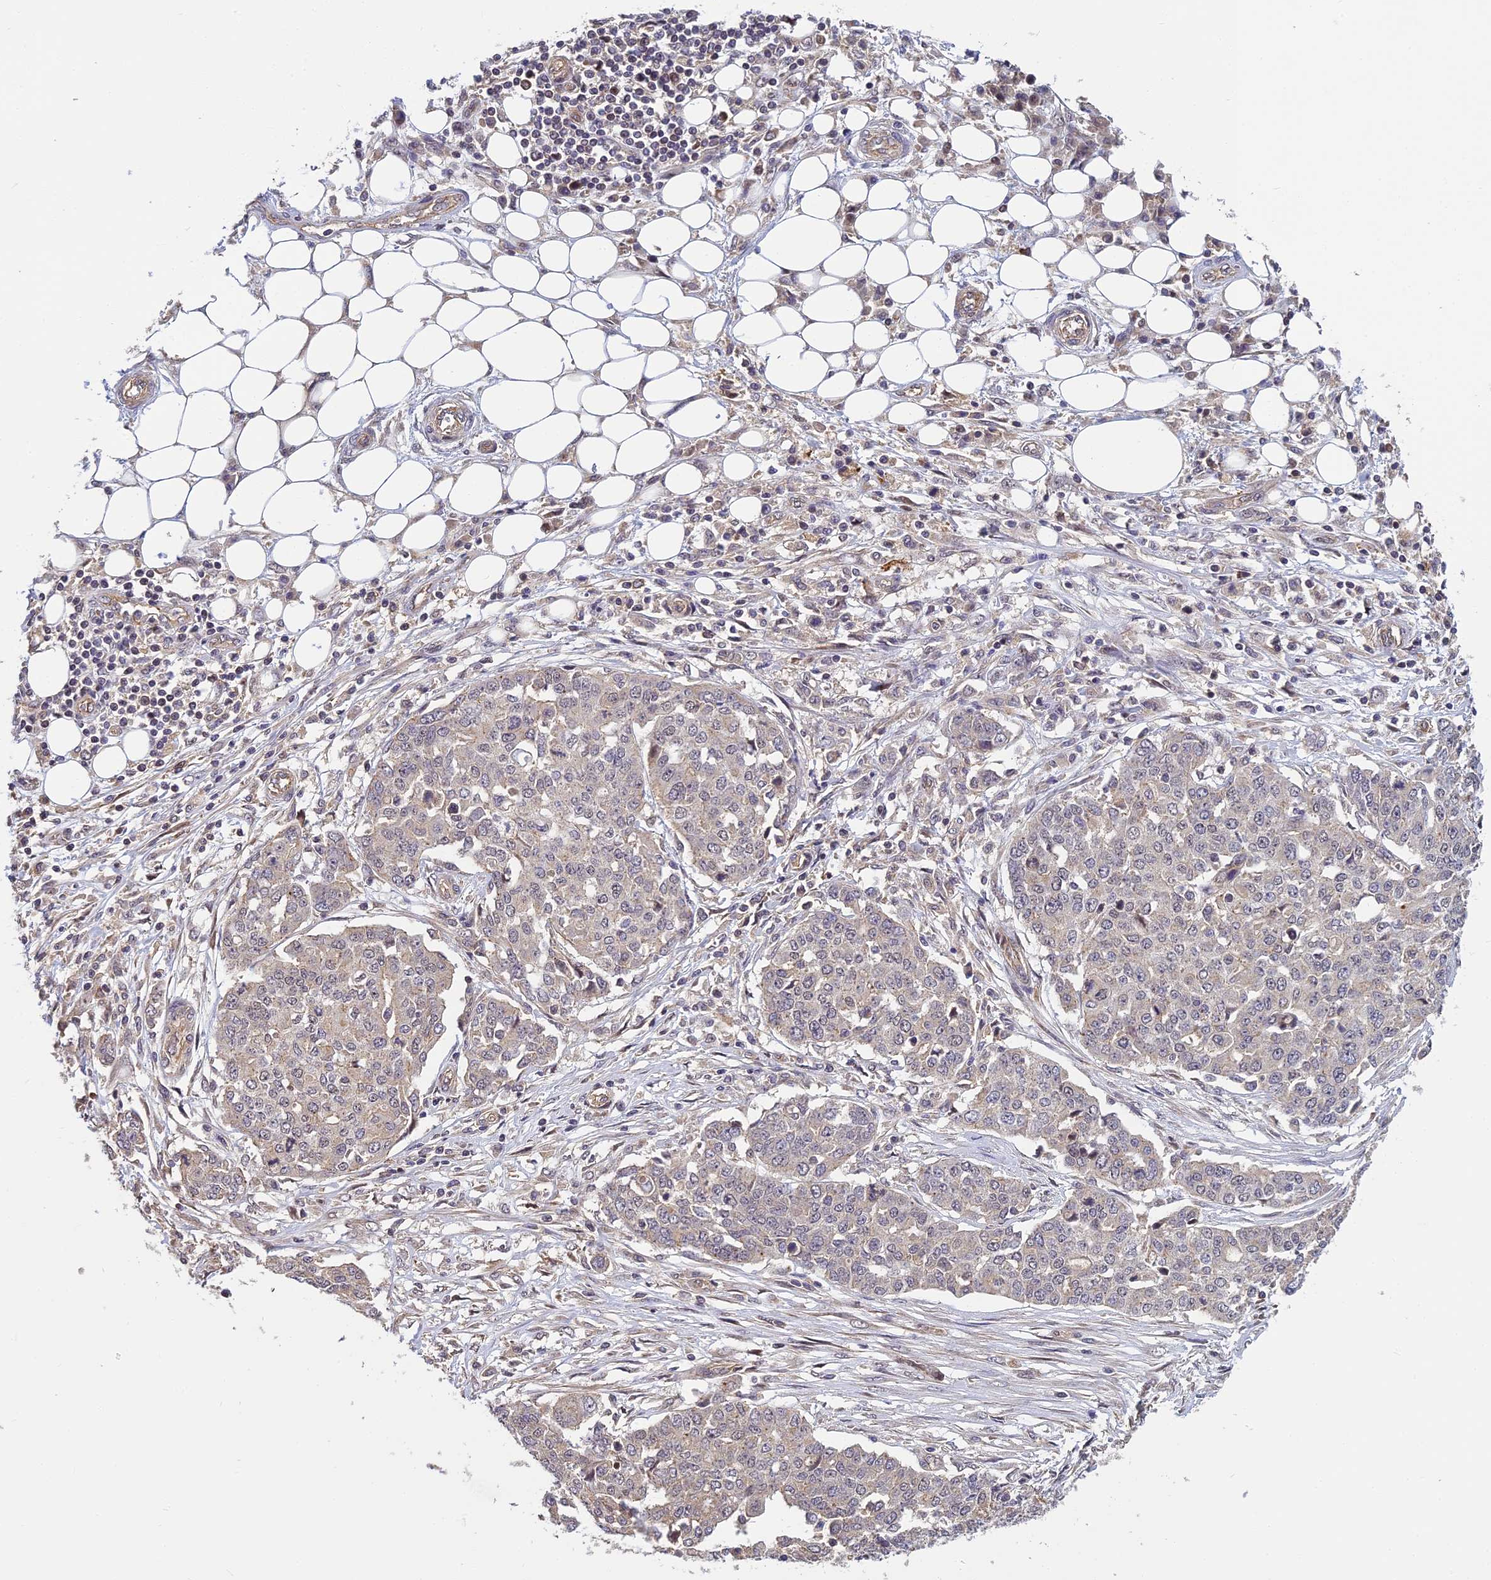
{"staining": {"intensity": "weak", "quantity": "<25%", "location": "cytoplasmic/membranous"}, "tissue": "ovarian cancer", "cell_type": "Tumor cells", "image_type": "cancer", "snomed": [{"axis": "morphology", "description": "Cystadenocarcinoma, serous, NOS"}, {"axis": "topography", "description": "Soft tissue"}, {"axis": "topography", "description": "Ovary"}], "caption": "IHC of human ovarian cancer (serous cystadenocarcinoma) reveals no staining in tumor cells. Brightfield microscopy of immunohistochemistry (IHC) stained with DAB (3,3'-diaminobenzidine) (brown) and hematoxylin (blue), captured at high magnification.", "gene": "PIKFYVE", "patient": {"sex": "female", "age": 57}}